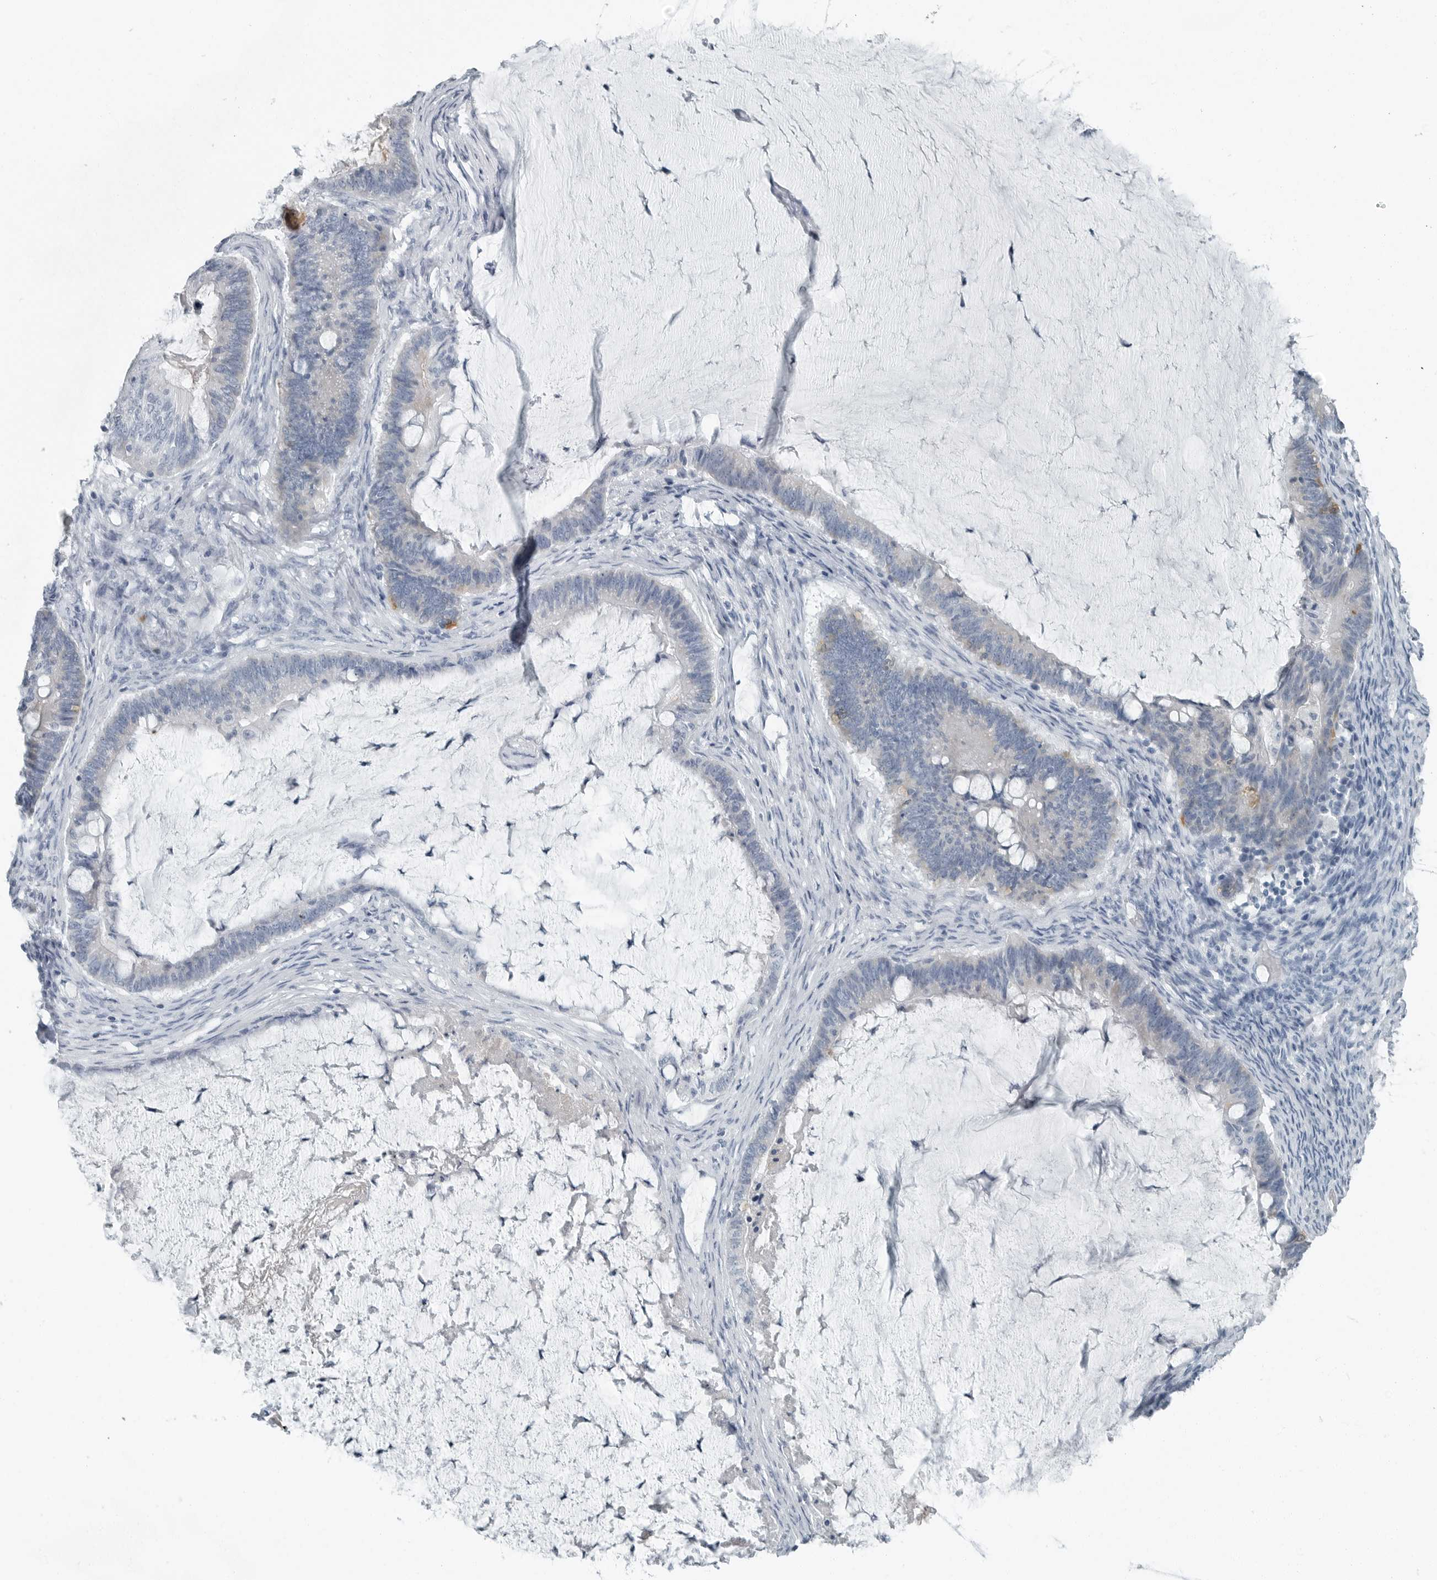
{"staining": {"intensity": "negative", "quantity": "none", "location": "none"}, "tissue": "ovarian cancer", "cell_type": "Tumor cells", "image_type": "cancer", "snomed": [{"axis": "morphology", "description": "Cystadenocarcinoma, mucinous, NOS"}, {"axis": "topography", "description": "Ovary"}], "caption": "IHC histopathology image of neoplastic tissue: human ovarian cancer (mucinous cystadenocarcinoma) stained with DAB exhibits no significant protein staining in tumor cells.", "gene": "ZPBP2", "patient": {"sex": "female", "age": 61}}